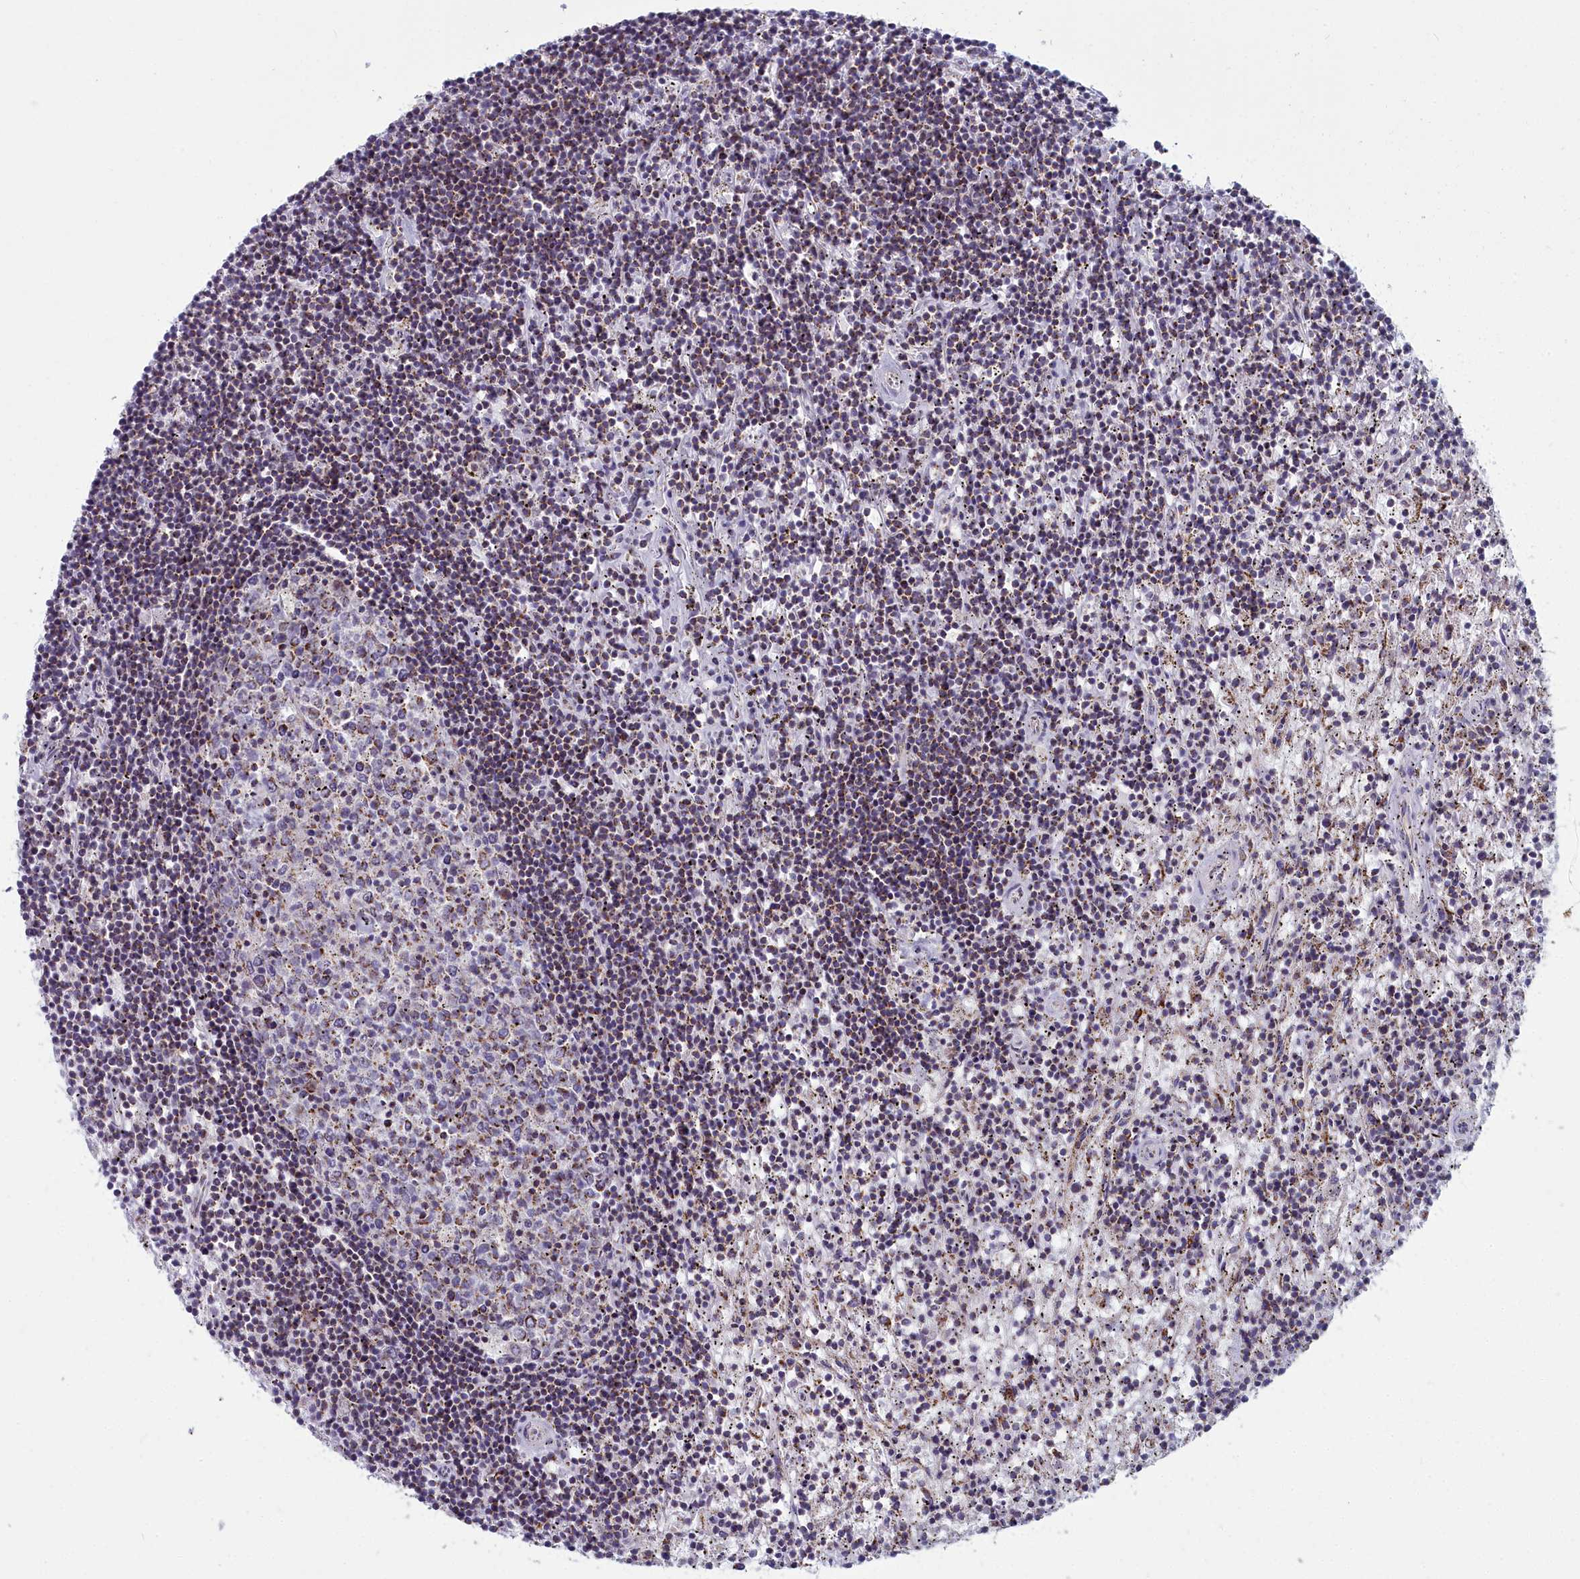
{"staining": {"intensity": "negative", "quantity": "none", "location": "none"}, "tissue": "lymphoma", "cell_type": "Tumor cells", "image_type": "cancer", "snomed": [{"axis": "morphology", "description": "Malignant lymphoma, non-Hodgkin's type, Low grade"}, {"axis": "topography", "description": "Spleen"}], "caption": "DAB immunohistochemical staining of malignant lymphoma, non-Hodgkin's type (low-grade) demonstrates no significant positivity in tumor cells.", "gene": "INSYN2A", "patient": {"sex": "male", "age": 76}}